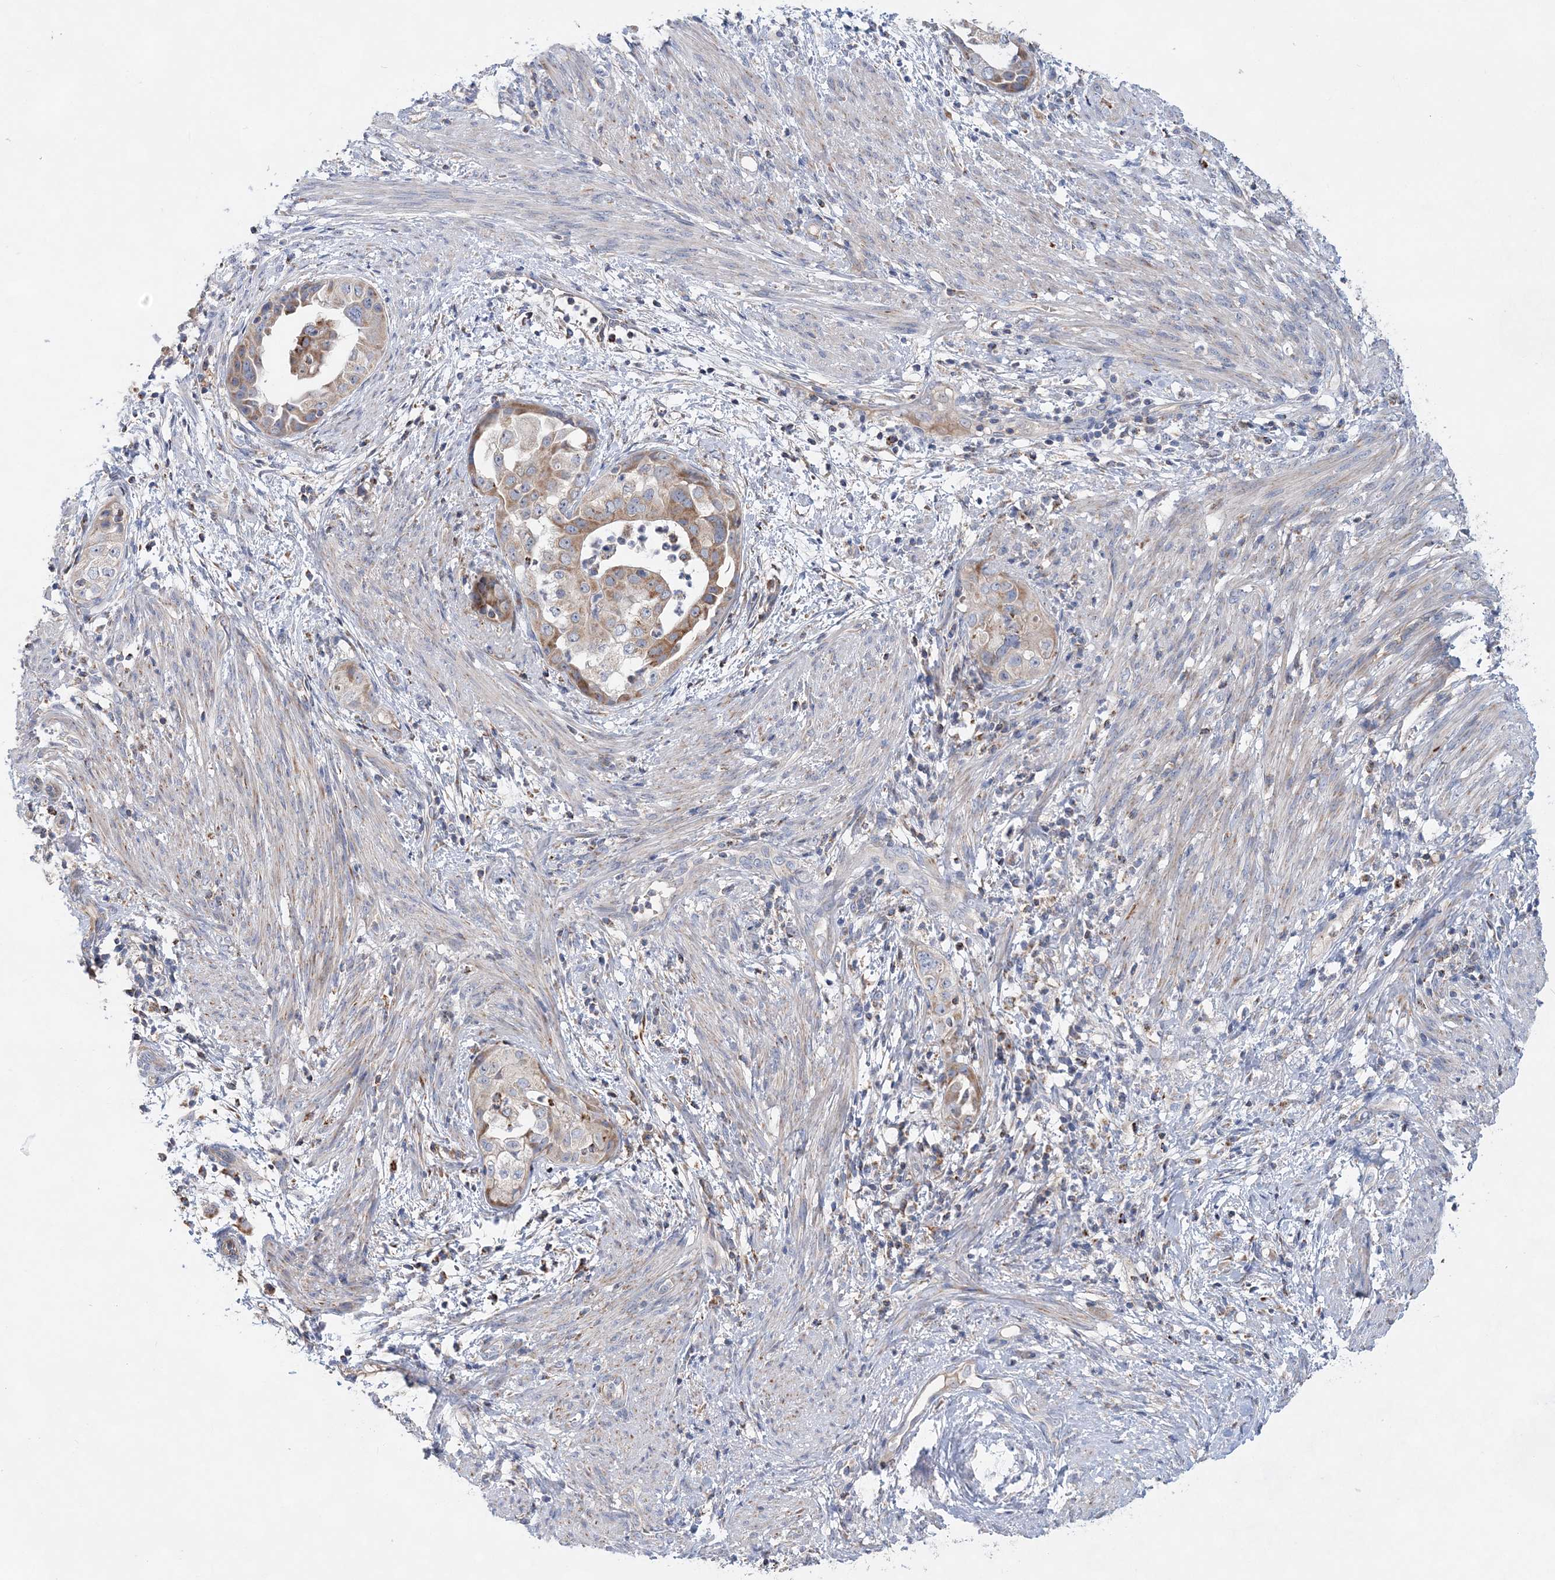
{"staining": {"intensity": "moderate", "quantity": "<25%", "location": "cytoplasmic/membranous"}, "tissue": "endometrial cancer", "cell_type": "Tumor cells", "image_type": "cancer", "snomed": [{"axis": "morphology", "description": "Adenocarcinoma, NOS"}, {"axis": "topography", "description": "Endometrium"}], "caption": "IHC (DAB (3,3'-diaminobenzidine)) staining of human endometrial cancer exhibits moderate cytoplasmic/membranous protein staining in approximately <25% of tumor cells. (IHC, brightfield microscopy, high magnification).", "gene": "TRAPPC13", "patient": {"sex": "female", "age": 85}}